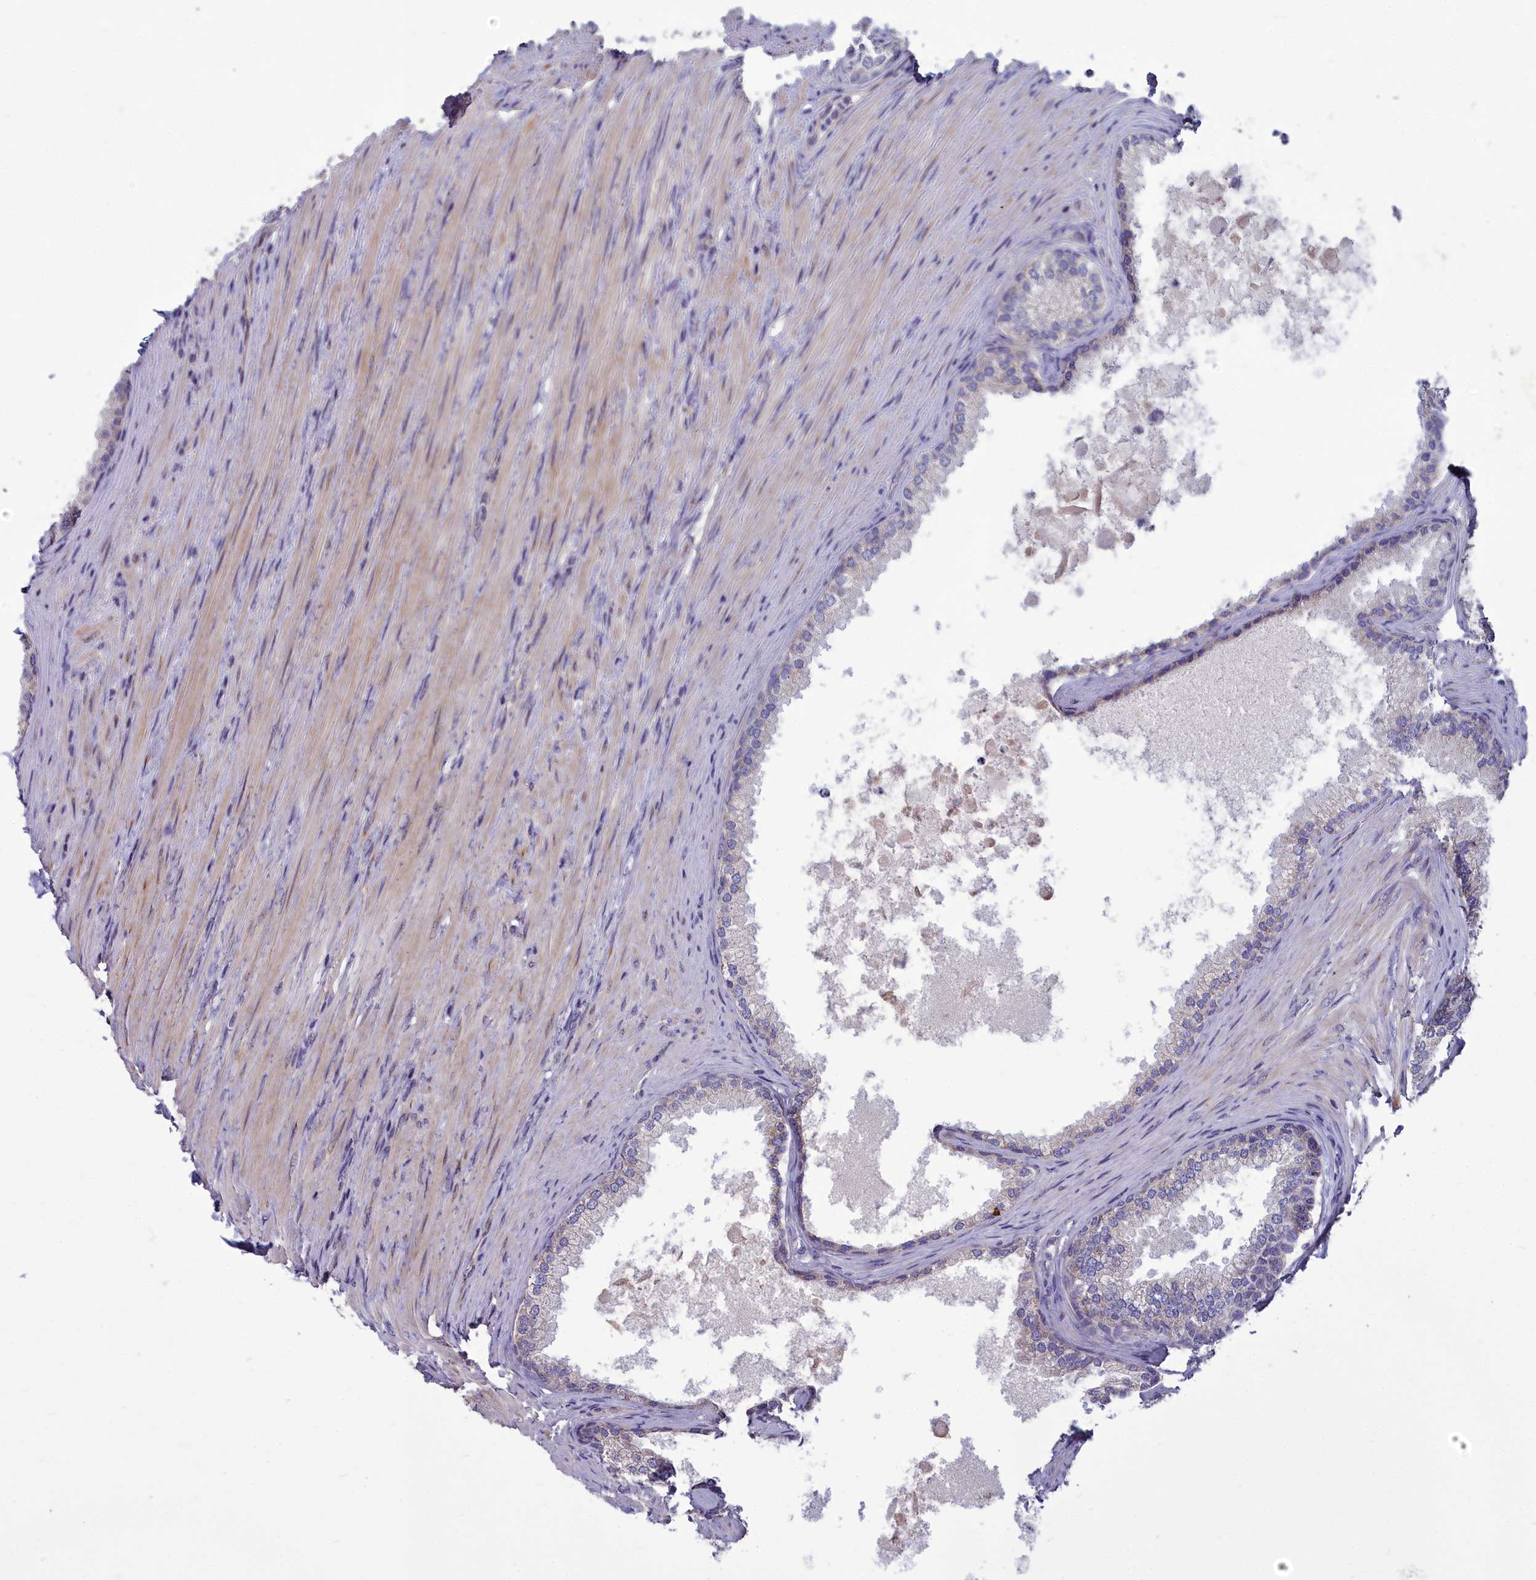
{"staining": {"intensity": "weak", "quantity": "<25%", "location": "cytoplasmic/membranous"}, "tissue": "prostate", "cell_type": "Glandular cells", "image_type": "normal", "snomed": [{"axis": "morphology", "description": "Normal tissue, NOS"}, {"axis": "topography", "description": "Prostate"}], "caption": "The immunohistochemistry (IHC) photomicrograph has no significant staining in glandular cells of prostate.", "gene": "COX20", "patient": {"sex": "male", "age": 76}}